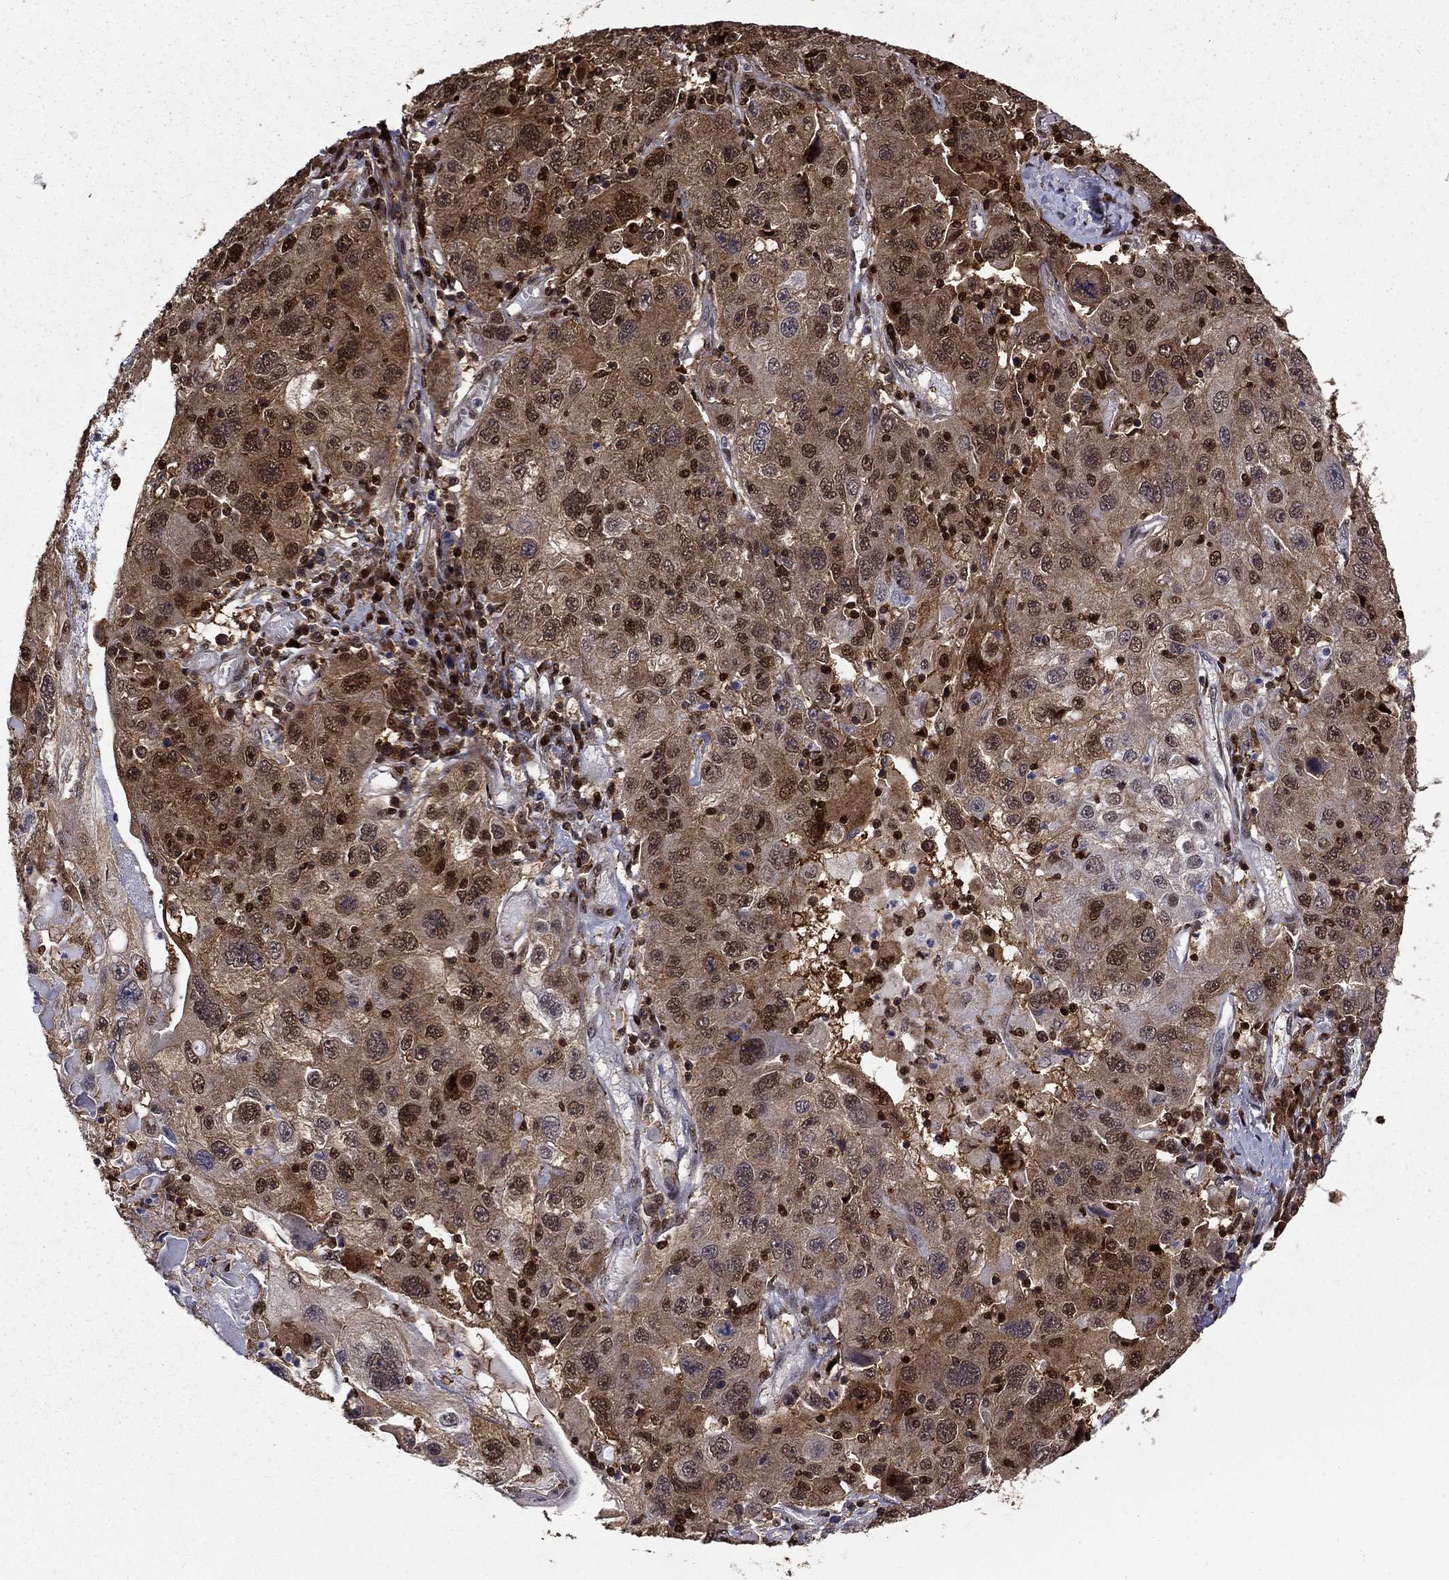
{"staining": {"intensity": "strong", "quantity": "<25%", "location": "cytoplasmic/membranous,nuclear"}, "tissue": "stomach cancer", "cell_type": "Tumor cells", "image_type": "cancer", "snomed": [{"axis": "morphology", "description": "Adenocarcinoma, NOS"}, {"axis": "topography", "description": "Stomach"}], "caption": "The immunohistochemical stain highlights strong cytoplasmic/membranous and nuclear staining in tumor cells of stomach cancer (adenocarcinoma) tissue. The staining was performed using DAB to visualize the protein expression in brown, while the nuclei were stained in blue with hematoxylin (Magnification: 20x).", "gene": "APPBP2", "patient": {"sex": "male", "age": 56}}